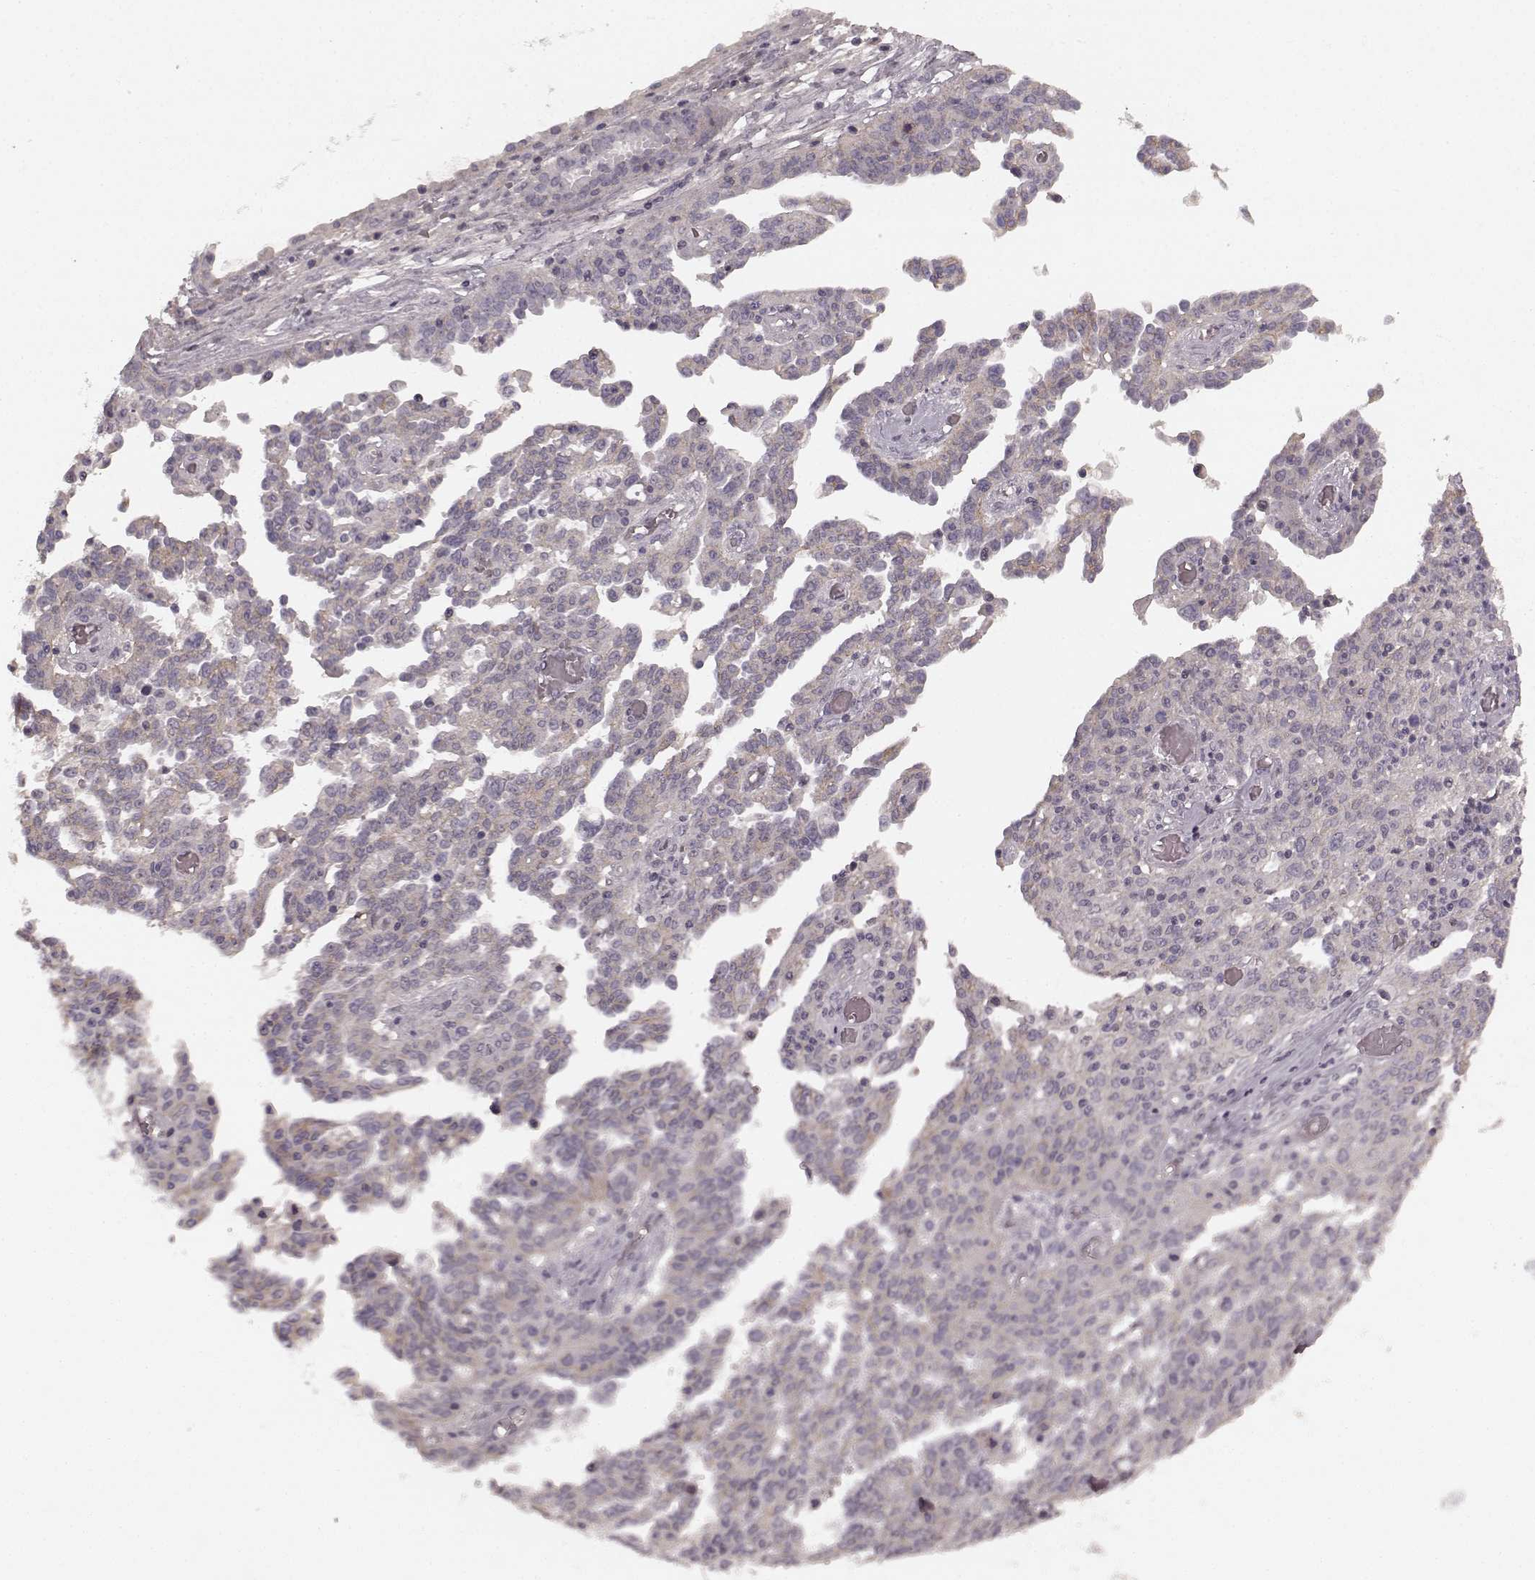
{"staining": {"intensity": "weak", "quantity": "25%-75%", "location": "cytoplasmic/membranous"}, "tissue": "ovarian cancer", "cell_type": "Tumor cells", "image_type": "cancer", "snomed": [{"axis": "morphology", "description": "Cystadenocarcinoma, serous, NOS"}, {"axis": "topography", "description": "Ovary"}], "caption": "Immunohistochemical staining of ovarian cancer (serous cystadenocarcinoma) displays low levels of weak cytoplasmic/membranous protein staining in approximately 25%-75% of tumor cells.", "gene": "PRKCE", "patient": {"sex": "female", "age": 67}}